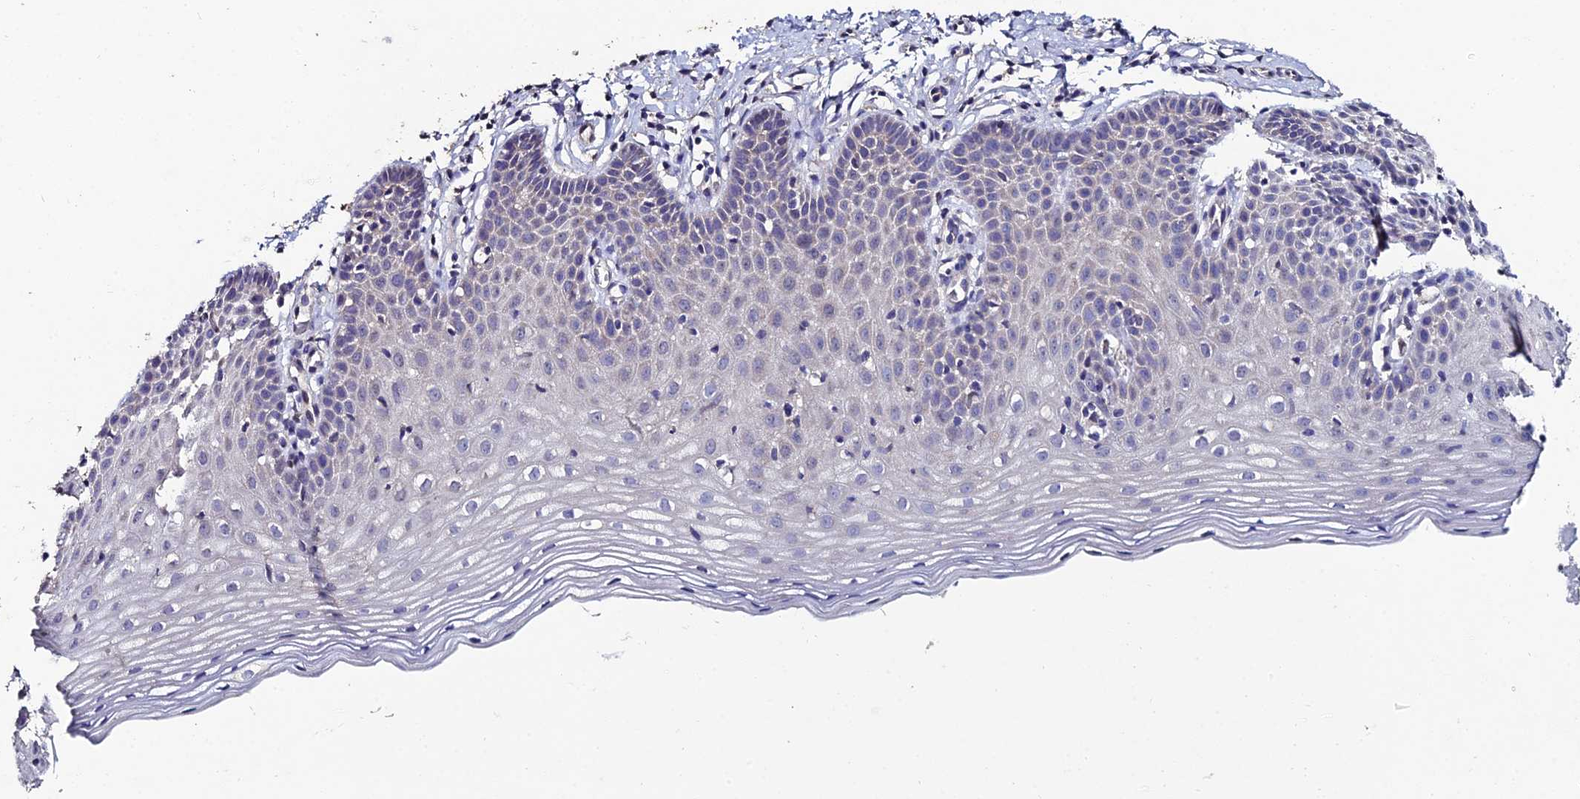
{"staining": {"intensity": "negative", "quantity": "none", "location": "none"}, "tissue": "cervix", "cell_type": "Glandular cells", "image_type": "normal", "snomed": [{"axis": "morphology", "description": "Normal tissue, NOS"}, {"axis": "topography", "description": "Cervix"}], "caption": "This image is of normal cervix stained with immunohistochemistry to label a protein in brown with the nuclei are counter-stained blue. There is no expression in glandular cells.", "gene": "ESRRG", "patient": {"sex": "female", "age": 36}}